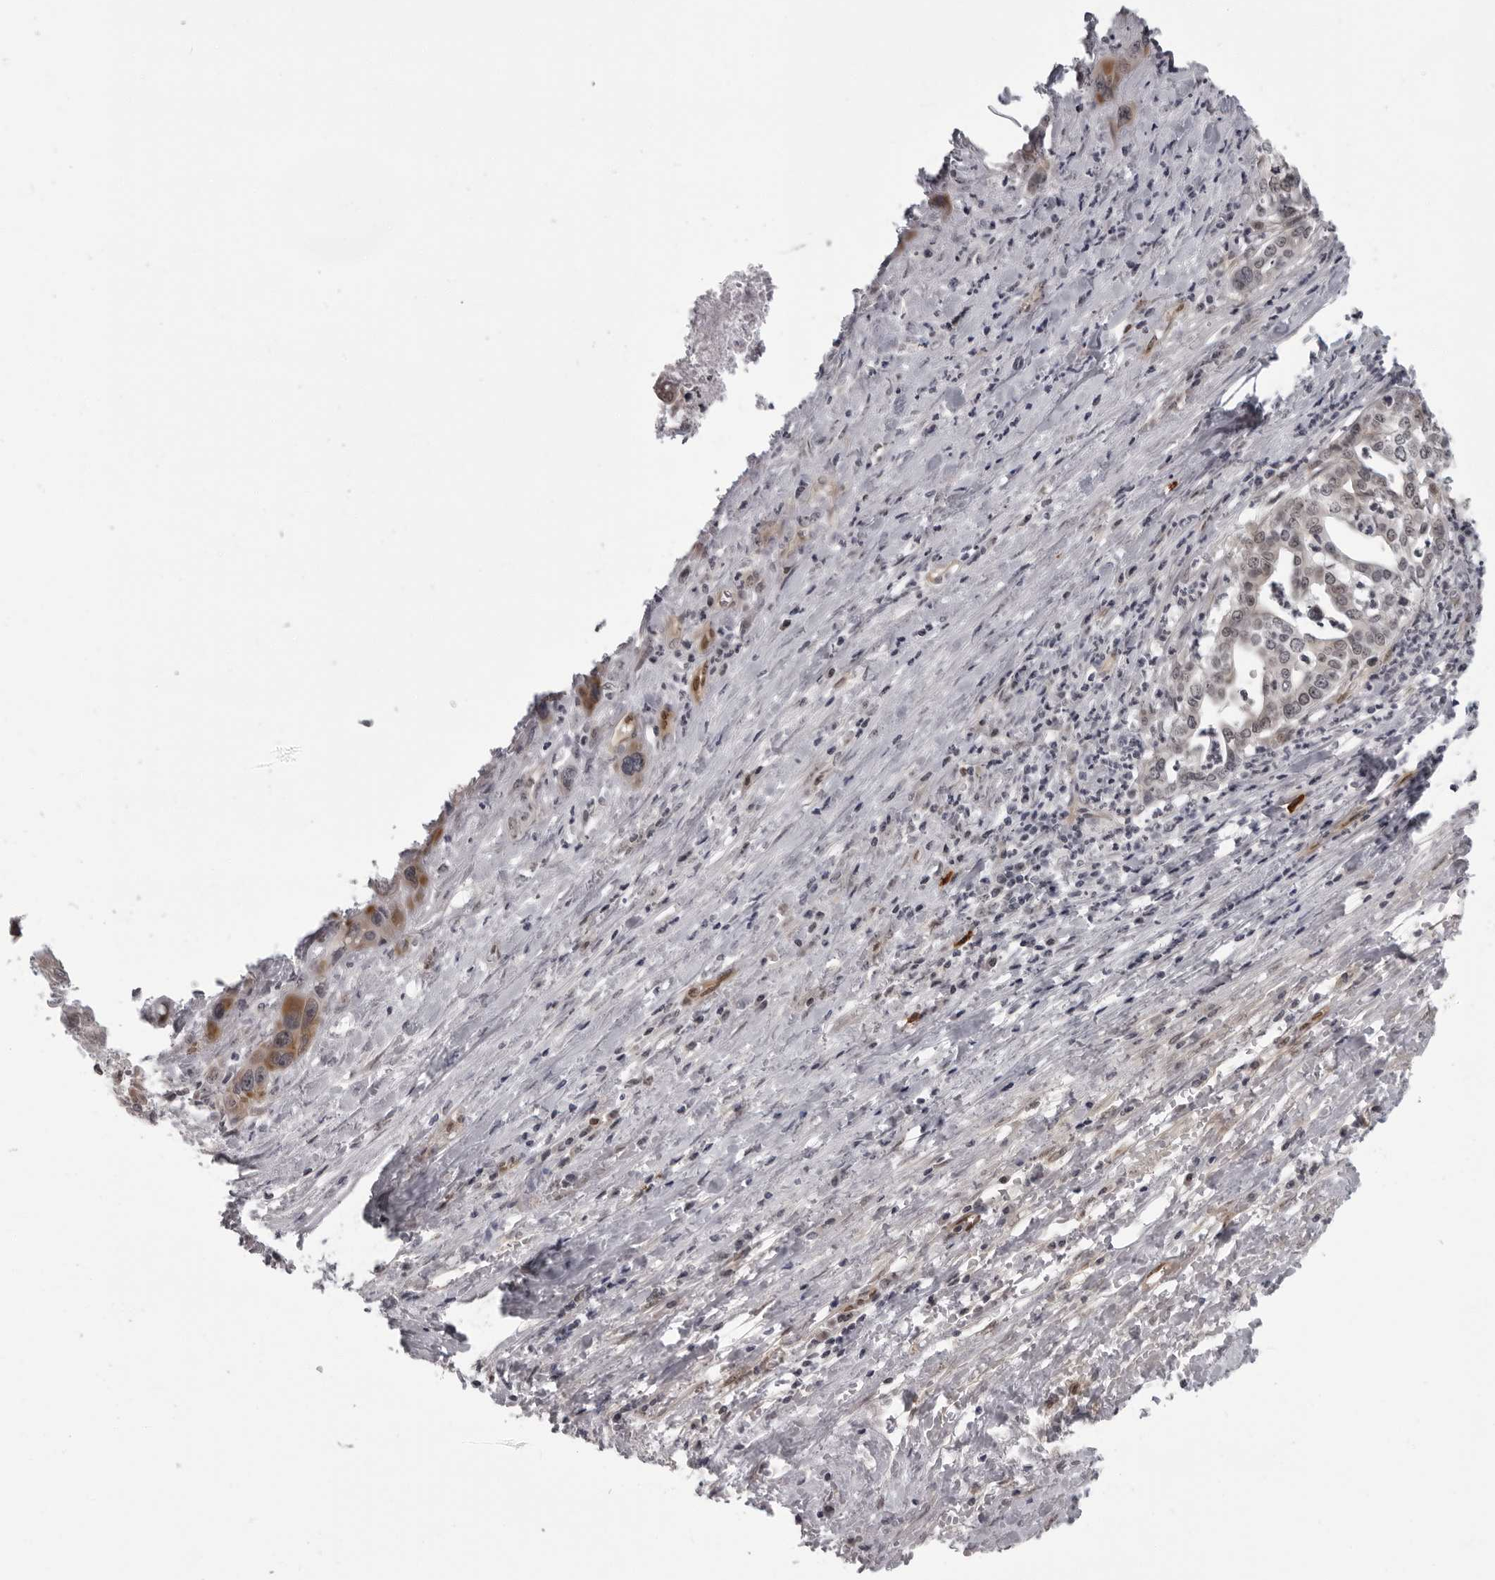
{"staining": {"intensity": "moderate", "quantity": "<25%", "location": "cytoplasmic/membranous,nuclear"}, "tissue": "liver cancer", "cell_type": "Tumor cells", "image_type": "cancer", "snomed": [{"axis": "morphology", "description": "Cholangiocarcinoma"}, {"axis": "topography", "description": "Liver"}], "caption": "Protein expression analysis of human liver cholangiocarcinoma reveals moderate cytoplasmic/membranous and nuclear positivity in about <25% of tumor cells. The staining is performed using DAB brown chromogen to label protein expression. The nuclei are counter-stained blue using hematoxylin.", "gene": "MAPK12", "patient": {"sex": "female", "age": 61}}